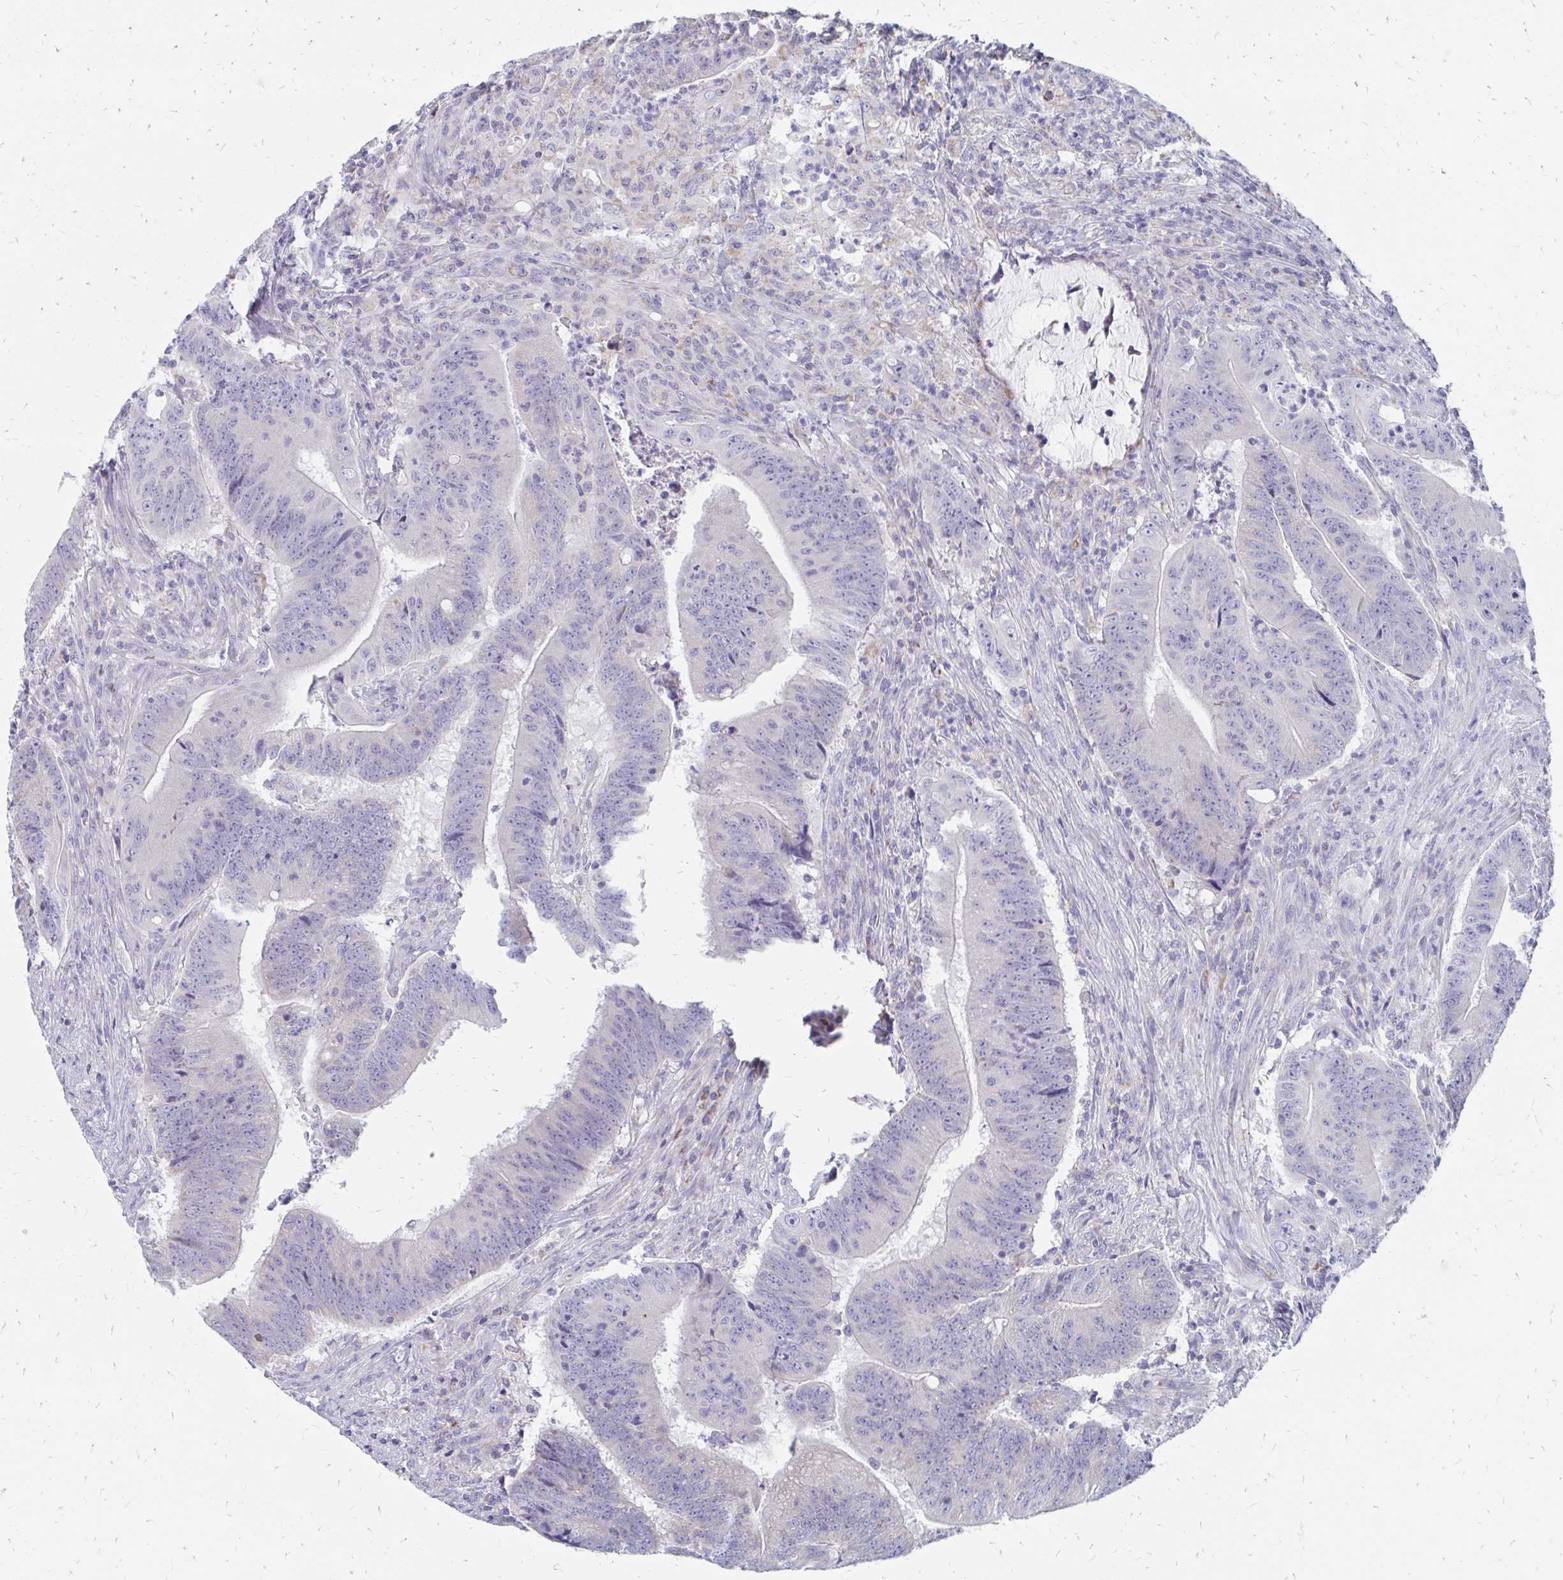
{"staining": {"intensity": "negative", "quantity": "none", "location": "none"}, "tissue": "colorectal cancer", "cell_type": "Tumor cells", "image_type": "cancer", "snomed": [{"axis": "morphology", "description": "Adenocarcinoma, NOS"}, {"axis": "topography", "description": "Colon"}], "caption": "This photomicrograph is of adenocarcinoma (colorectal) stained with IHC to label a protein in brown with the nuclei are counter-stained blue. There is no staining in tumor cells. Brightfield microscopy of immunohistochemistry stained with DAB (brown) and hematoxylin (blue), captured at high magnification.", "gene": "OR10V1", "patient": {"sex": "female", "age": 87}}